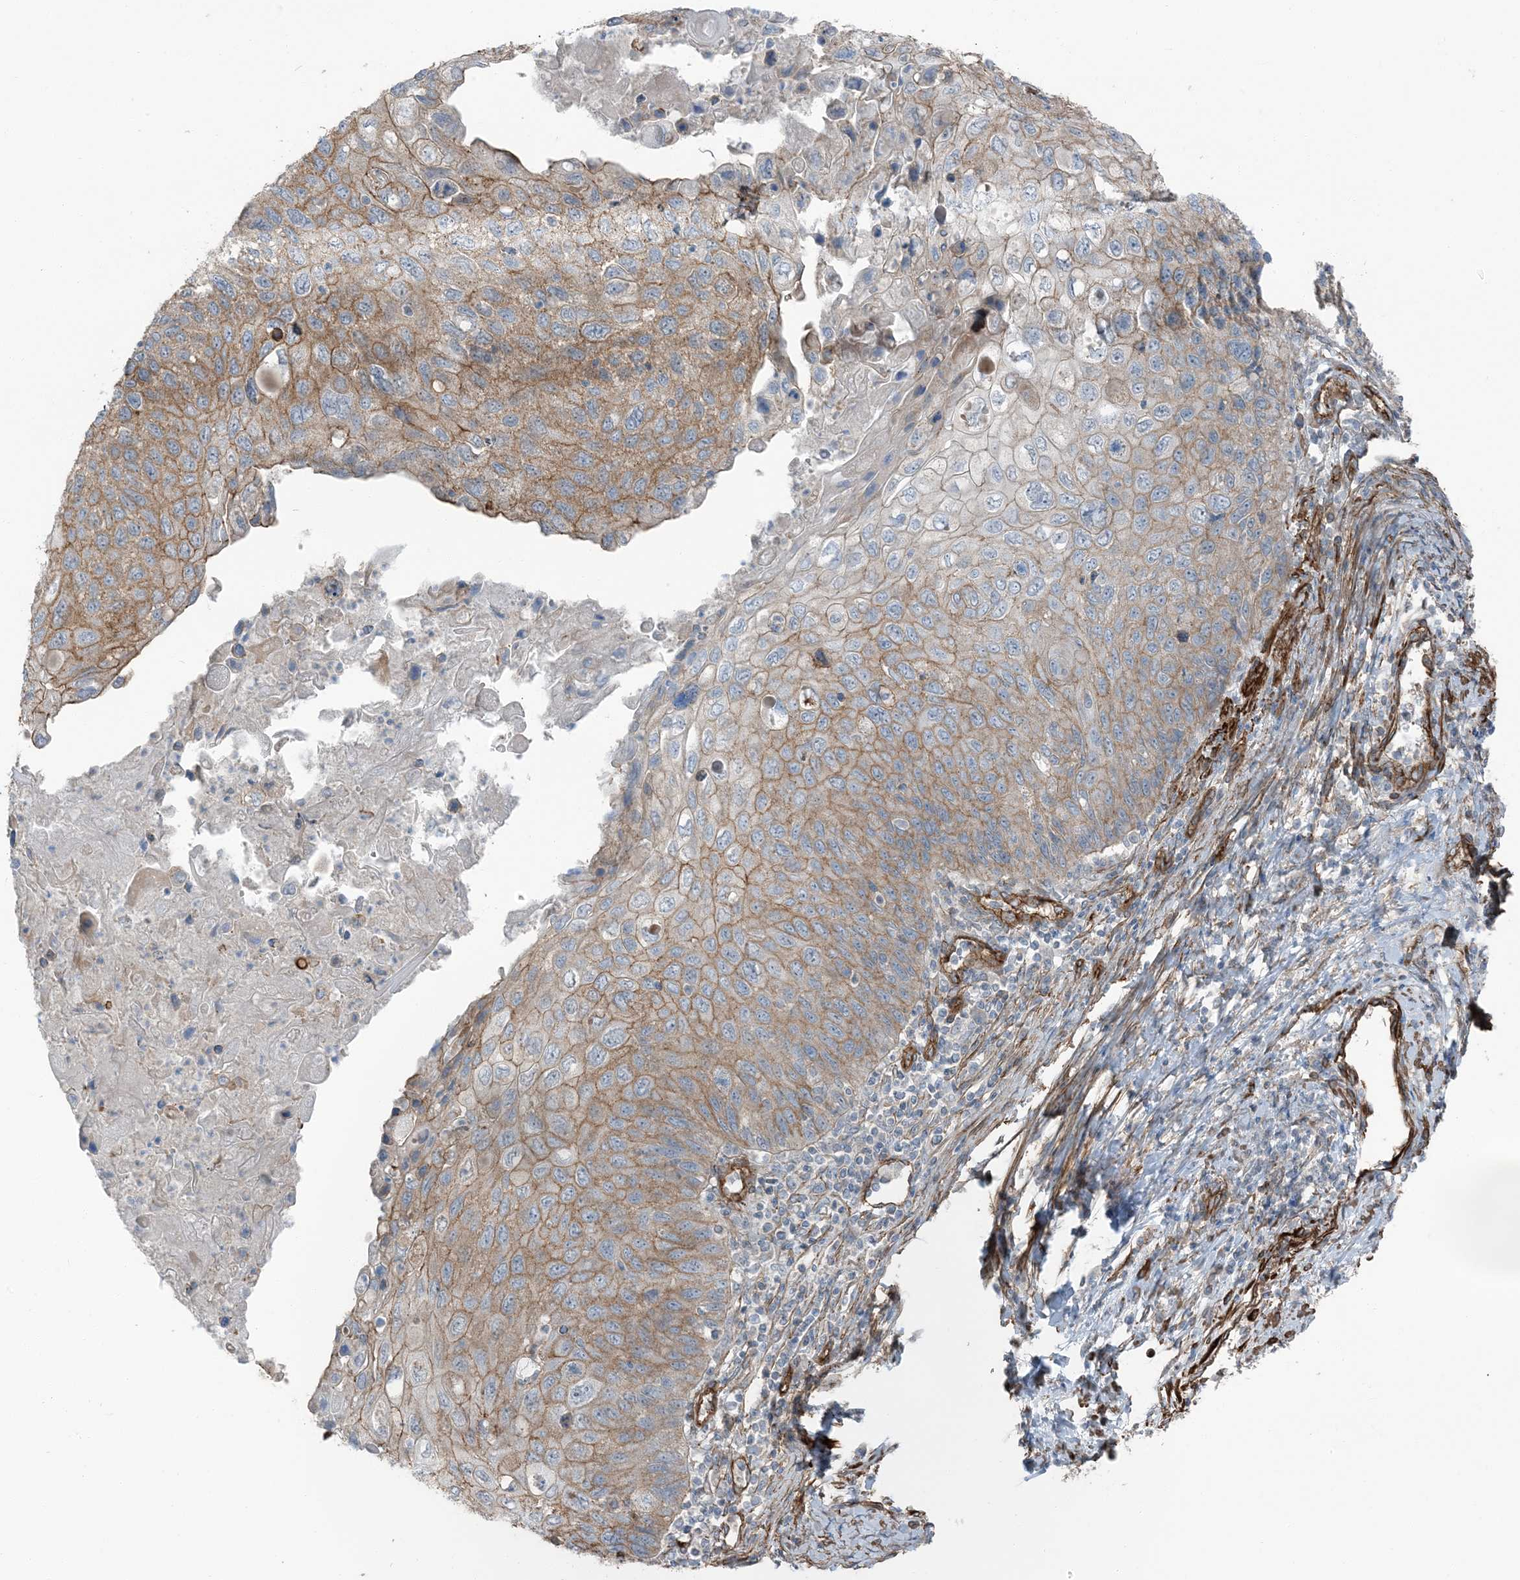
{"staining": {"intensity": "moderate", "quantity": "25%-75%", "location": "cytoplasmic/membranous"}, "tissue": "cervical cancer", "cell_type": "Tumor cells", "image_type": "cancer", "snomed": [{"axis": "morphology", "description": "Squamous cell carcinoma, NOS"}, {"axis": "topography", "description": "Cervix"}], "caption": "Immunohistochemical staining of cervical cancer (squamous cell carcinoma) reveals moderate cytoplasmic/membranous protein staining in approximately 25%-75% of tumor cells.", "gene": "ZFP90", "patient": {"sex": "female", "age": 70}}